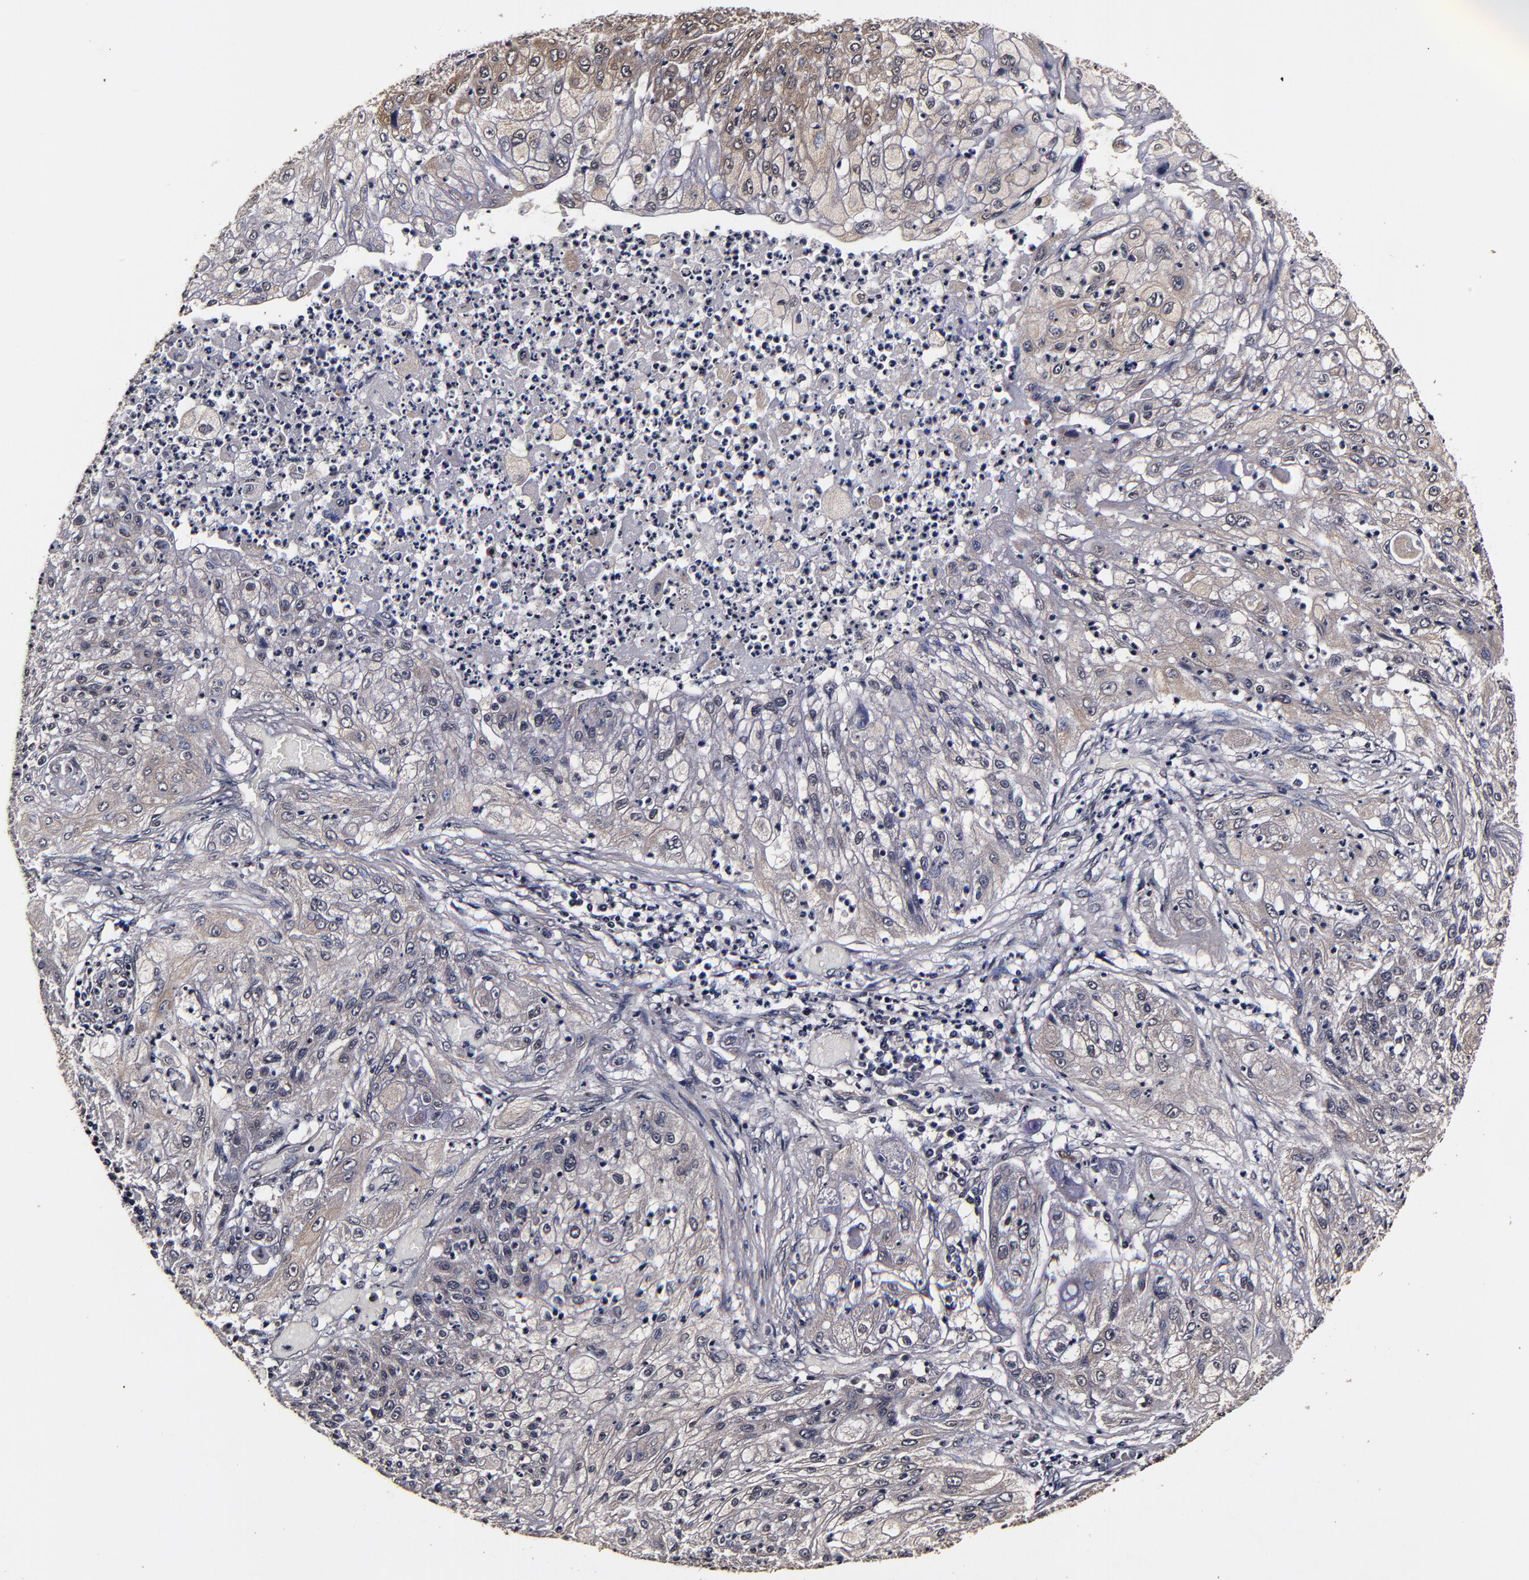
{"staining": {"intensity": "weak", "quantity": "25%-75%", "location": "cytoplasmic/membranous"}, "tissue": "lung cancer", "cell_type": "Tumor cells", "image_type": "cancer", "snomed": [{"axis": "morphology", "description": "Inflammation, NOS"}, {"axis": "morphology", "description": "Squamous cell carcinoma, NOS"}, {"axis": "topography", "description": "Lymph node"}, {"axis": "topography", "description": "Soft tissue"}, {"axis": "topography", "description": "Lung"}], "caption": "Immunohistochemistry photomicrograph of neoplastic tissue: lung cancer stained using immunohistochemistry (IHC) shows low levels of weak protein expression localized specifically in the cytoplasmic/membranous of tumor cells, appearing as a cytoplasmic/membranous brown color.", "gene": "MMP15", "patient": {"sex": "male", "age": 66}}